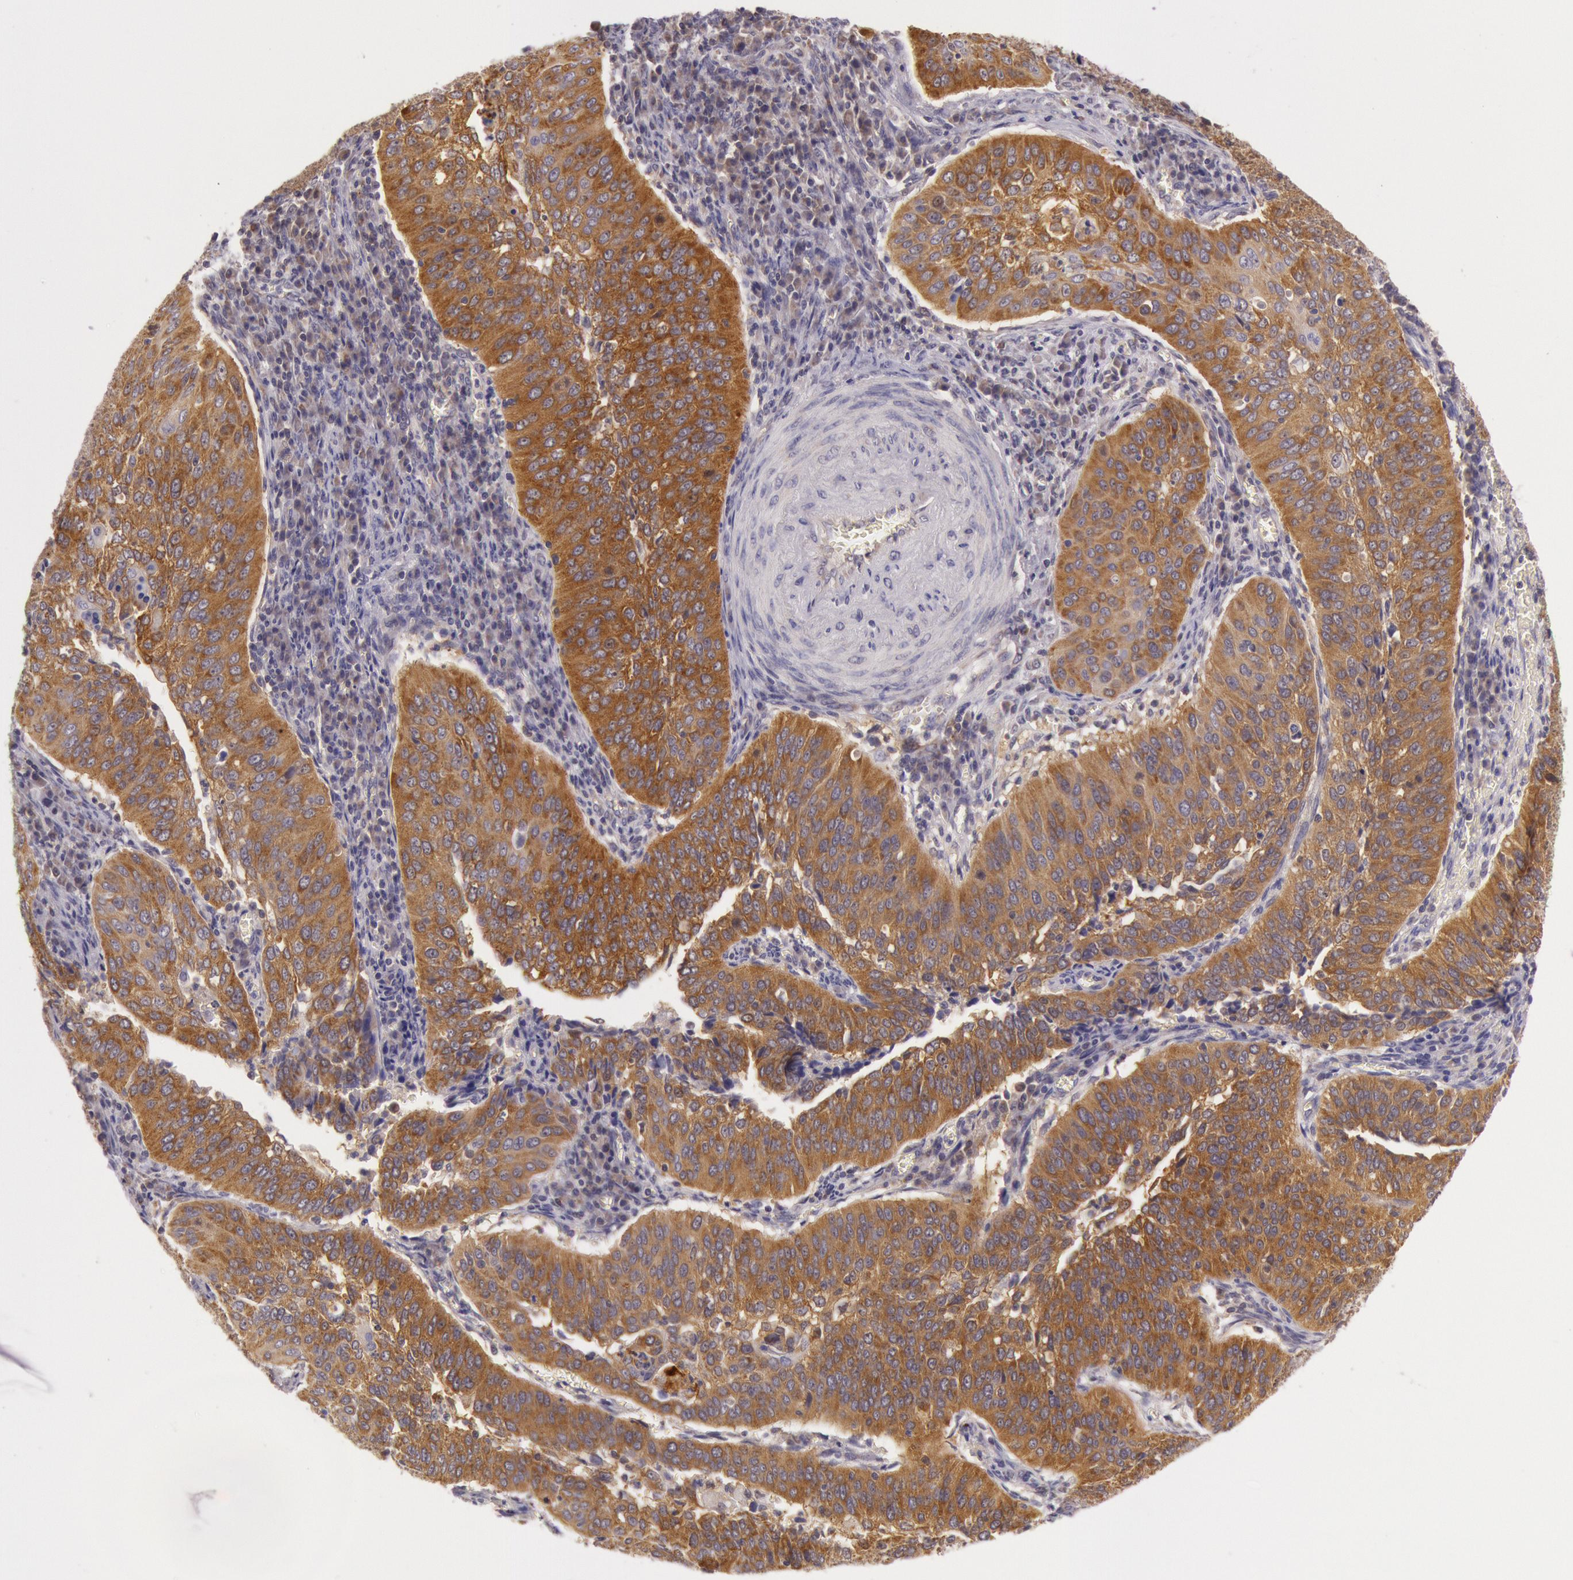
{"staining": {"intensity": "strong", "quantity": ">75%", "location": "cytoplasmic/membranous"}, "tissue": "cervical cancer", "cell_type": "Tumor cells", "image_type": "cancer", "snomed": [{"axis": "morphology", "description": "Squamous cell carcinoma, NOS"}, {"axis": "topography", "description": "Cervix"}], "caption": "DAB immunohistochemical staining of human cervical cancer (squamous cell carcinoma) displays strong cytoplasmic/membranous protein staining in about >75% of tumor cells. (DAB IHC with brightfield microscopy, high magnification).", "gene": "CDK16", "patient": {"sex": "female", "age": 39}}